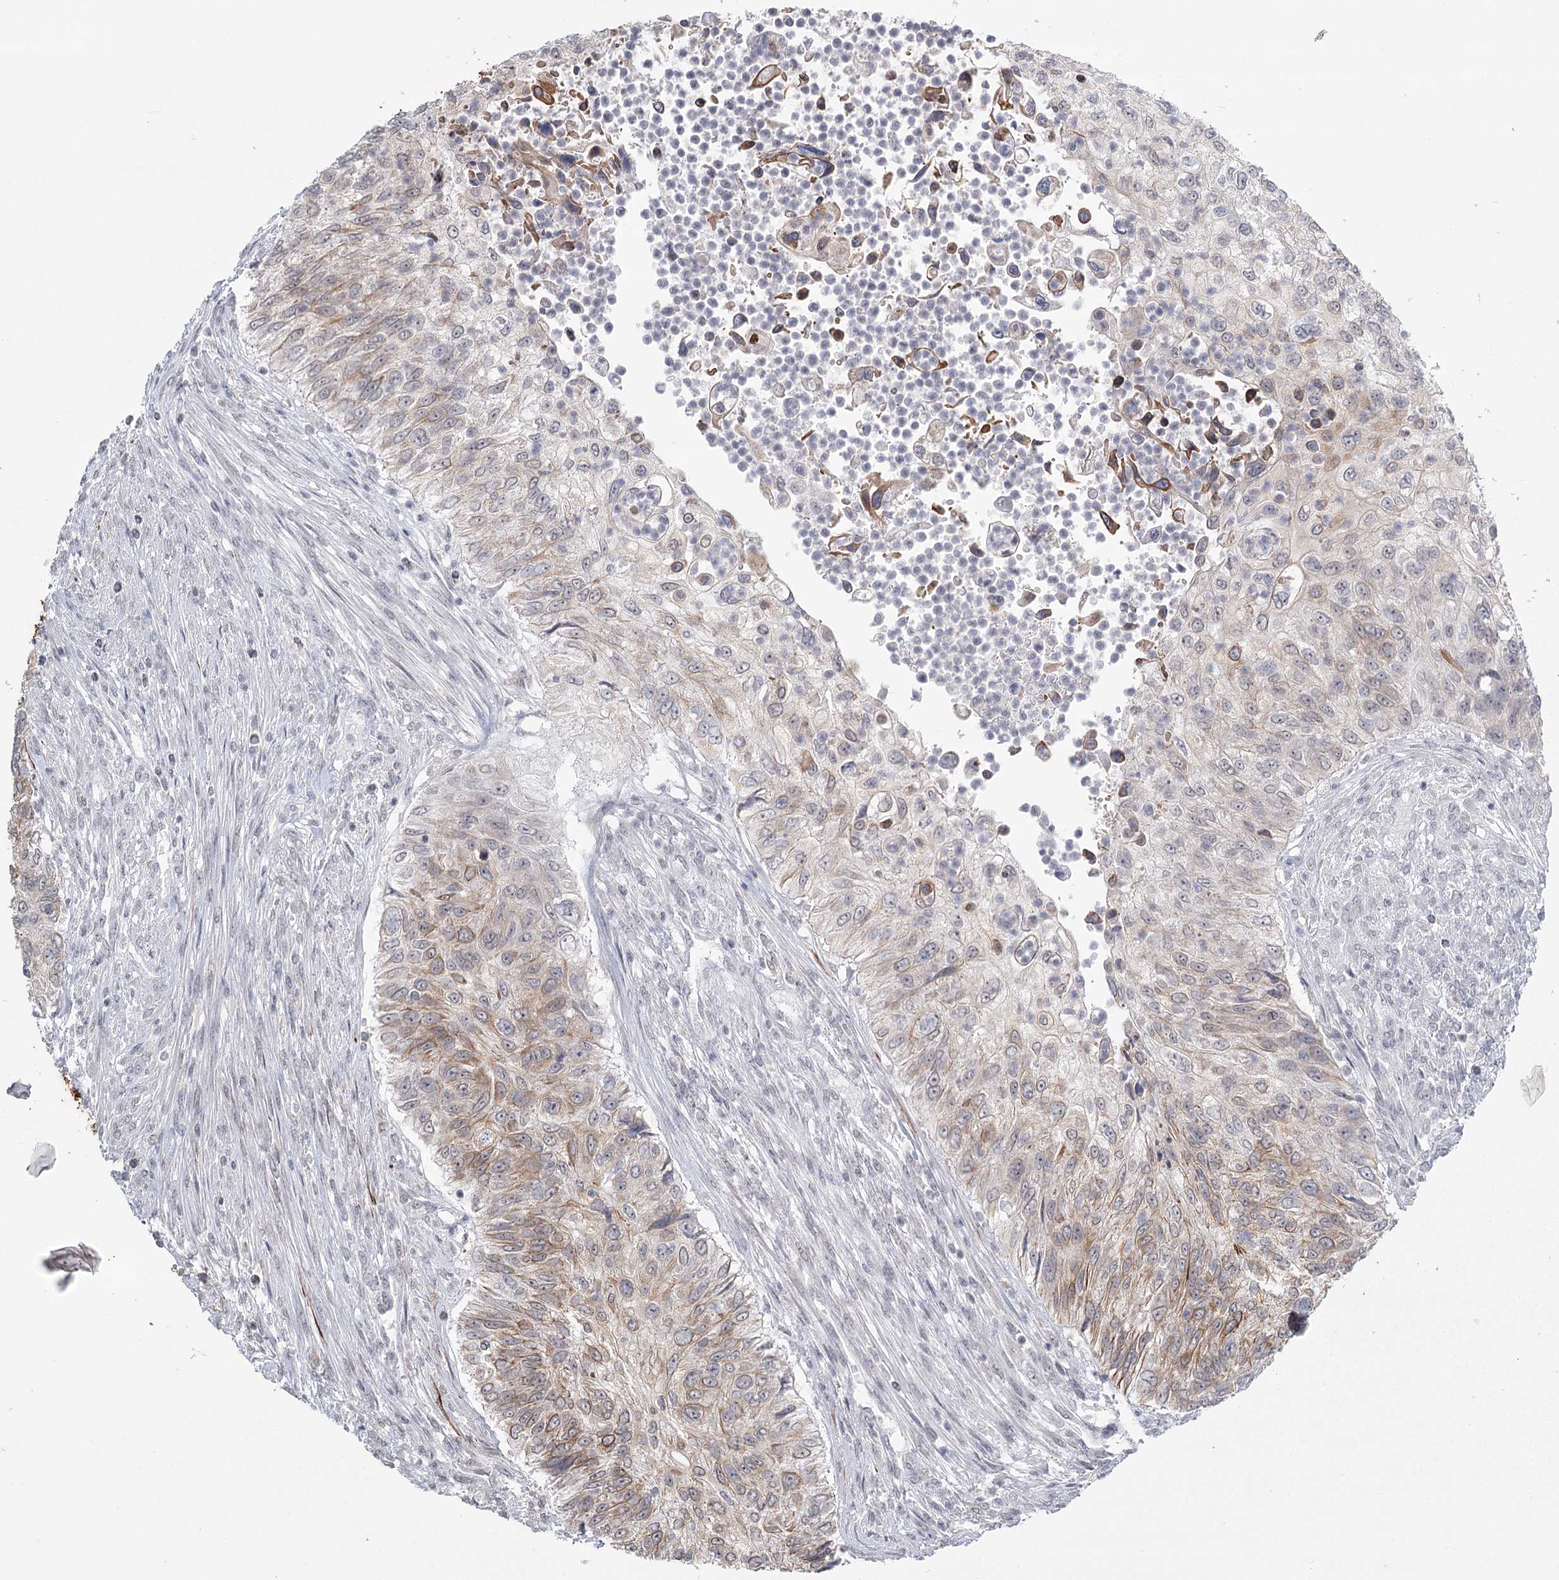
{"staining": {"intensity": "moderate", "quantity": "<25%", "location": "cytoplasmic/membranous"}, "tissue": "urothelial cancer", "cell_type": "Tumor cells", "image_type": "cancer", "snomed": [{"axis": "morphology", "description": "Urothelial carcinoma, High grade"}, {"axis": "topography", "description": "Urinary bladder"}], "caption": "Immunohistochemical staining of urothelial cancer shows low levels of moderate cytoplasmic/membranous positivity in about <25% of tumor cells.", "gene": "TMEM70", "patient": {"sex": "female", "age": 60}}